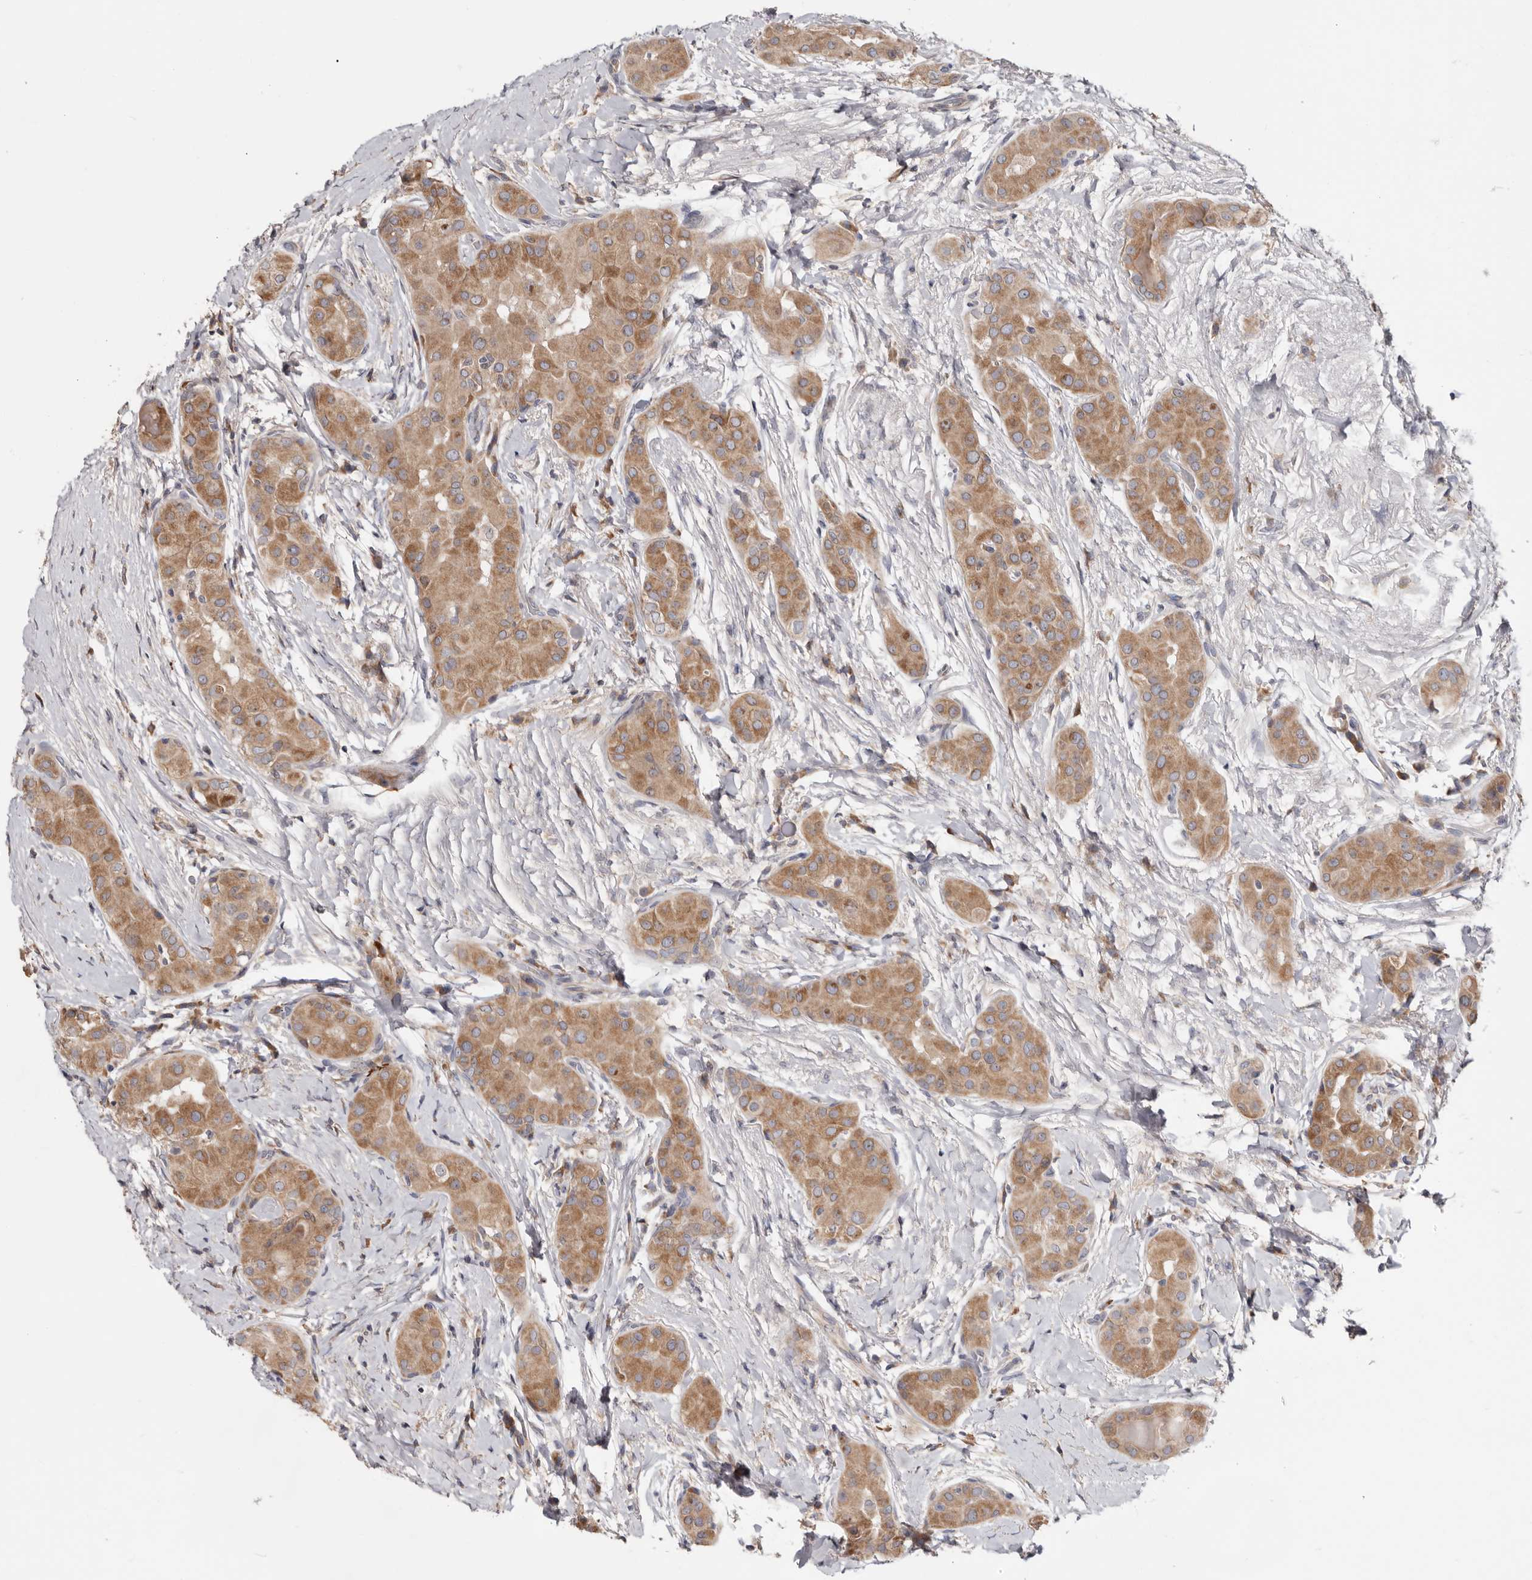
{"staining": {"intensity": "moderate", "quantity": ">75%", "location": "cytoplasmic/membranous"}, "tissue": "thyroid cancer", "cell_type": "Tumor cells", "image_type": "cancer", "snomed": [{"axis": "morphology", "description": "Papillary adenocarcinoma, NOS"}, {"axis": "topography", "description": "Thyroid gland"}], "caption": "Immunohistochemistry histopathology image of human thyroid cancer stained for a protein (brown), which reveals medium levels of moderate cytoplasmic/membranous staining in approximately >75% of tumor cells.", "gene": "TMUB1", "patient": {"sex": "male", "age": 33}}